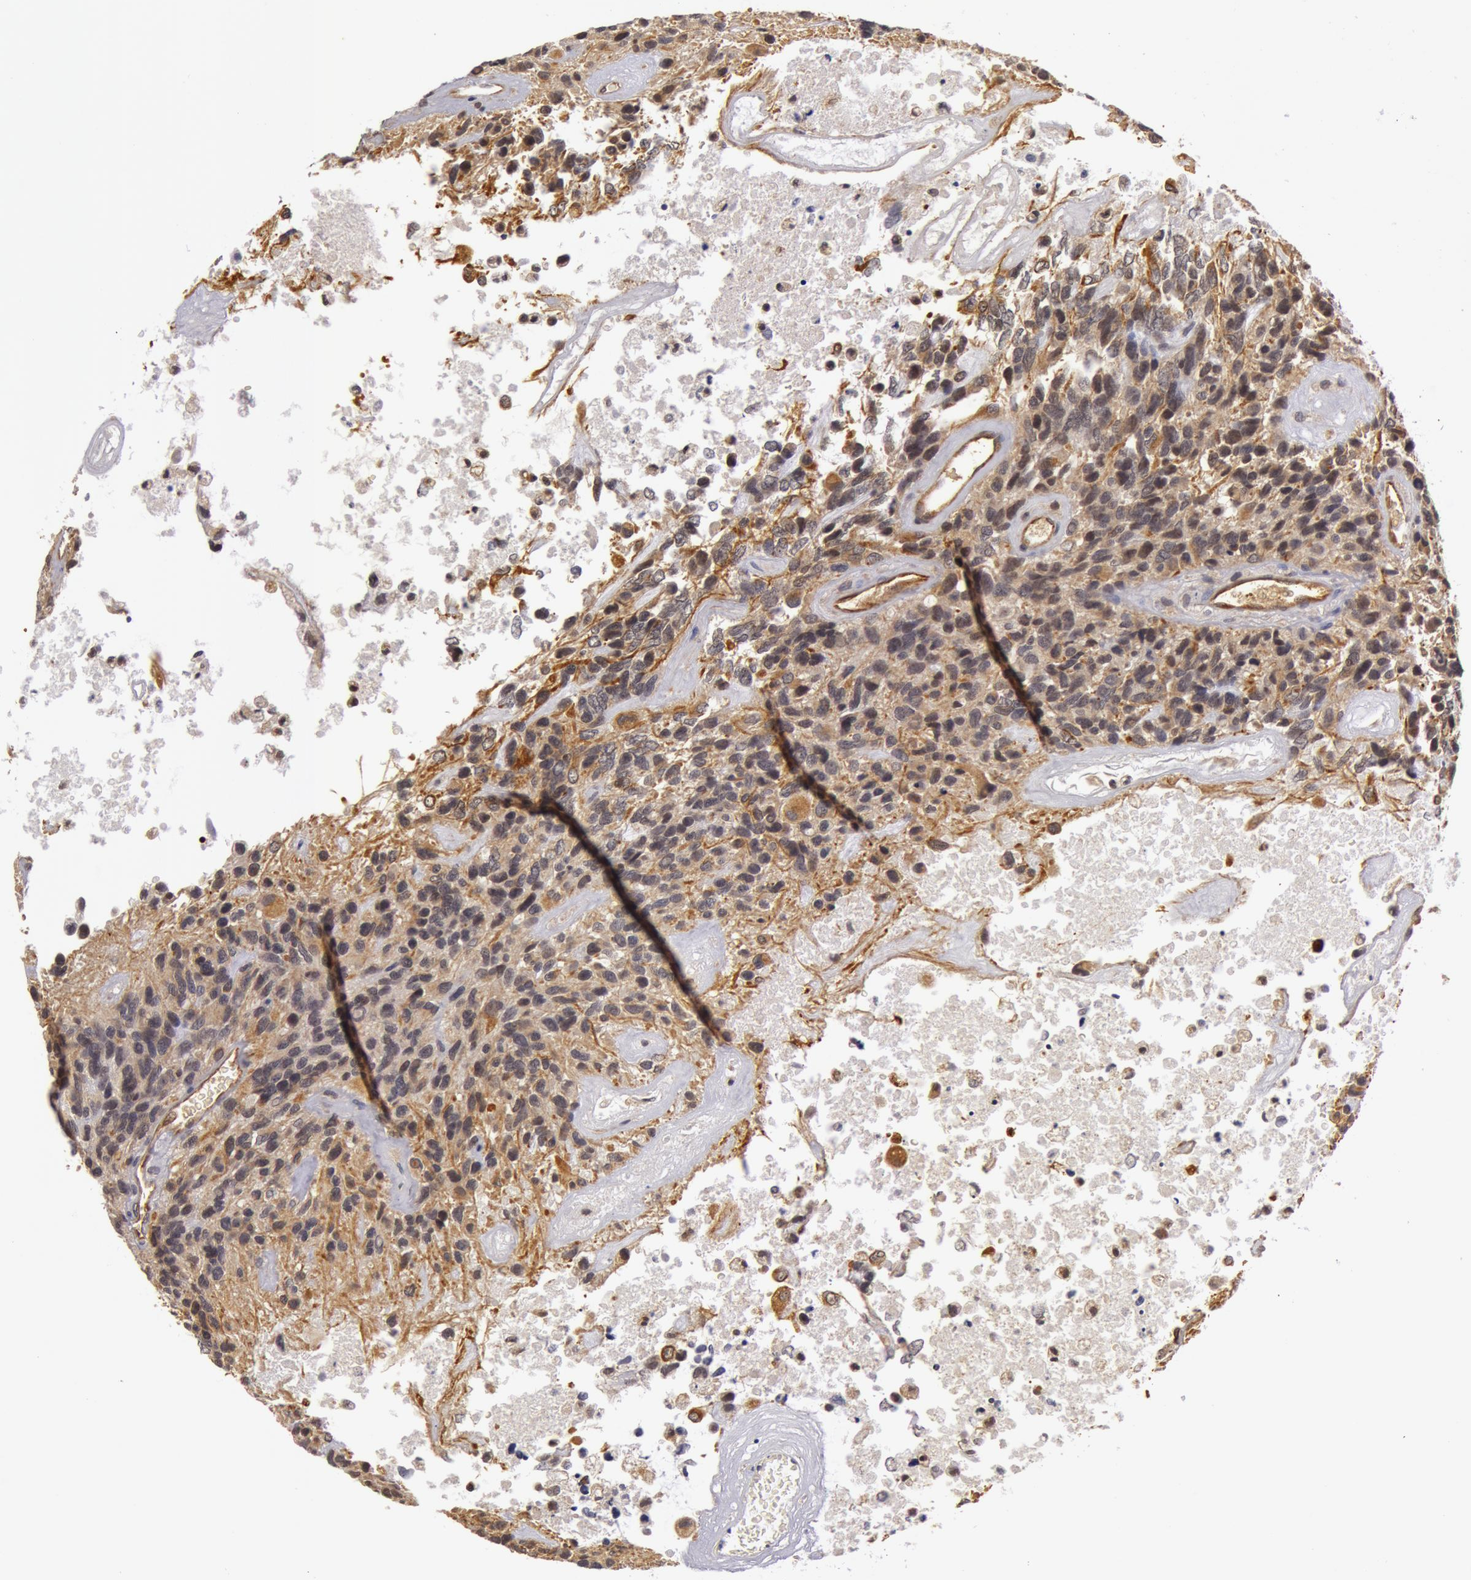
{"staining": {"intensity": "negative", "quantity": "none", "location": "none"}, "tissue": "glioma", "cell_type": "Tumor cells", "image_type": "cancer", "snomed": [{"axis": "morphology", "description": "Glioma, malignant, High grade"}, {"axis": "topography", "description": "Brain"}], "caption": "High magnification brightfield microscopy of malignant glioma (high-grade) stained with DAB (brown) and counterstained with hematoxylin (blue): tumor cells show no significant expression. (Immunohistochemistry (ihc), brightfield microscopy, high magnification).", "gene": "SYTL4", "patient": {"sex": "male", "age": 77}}